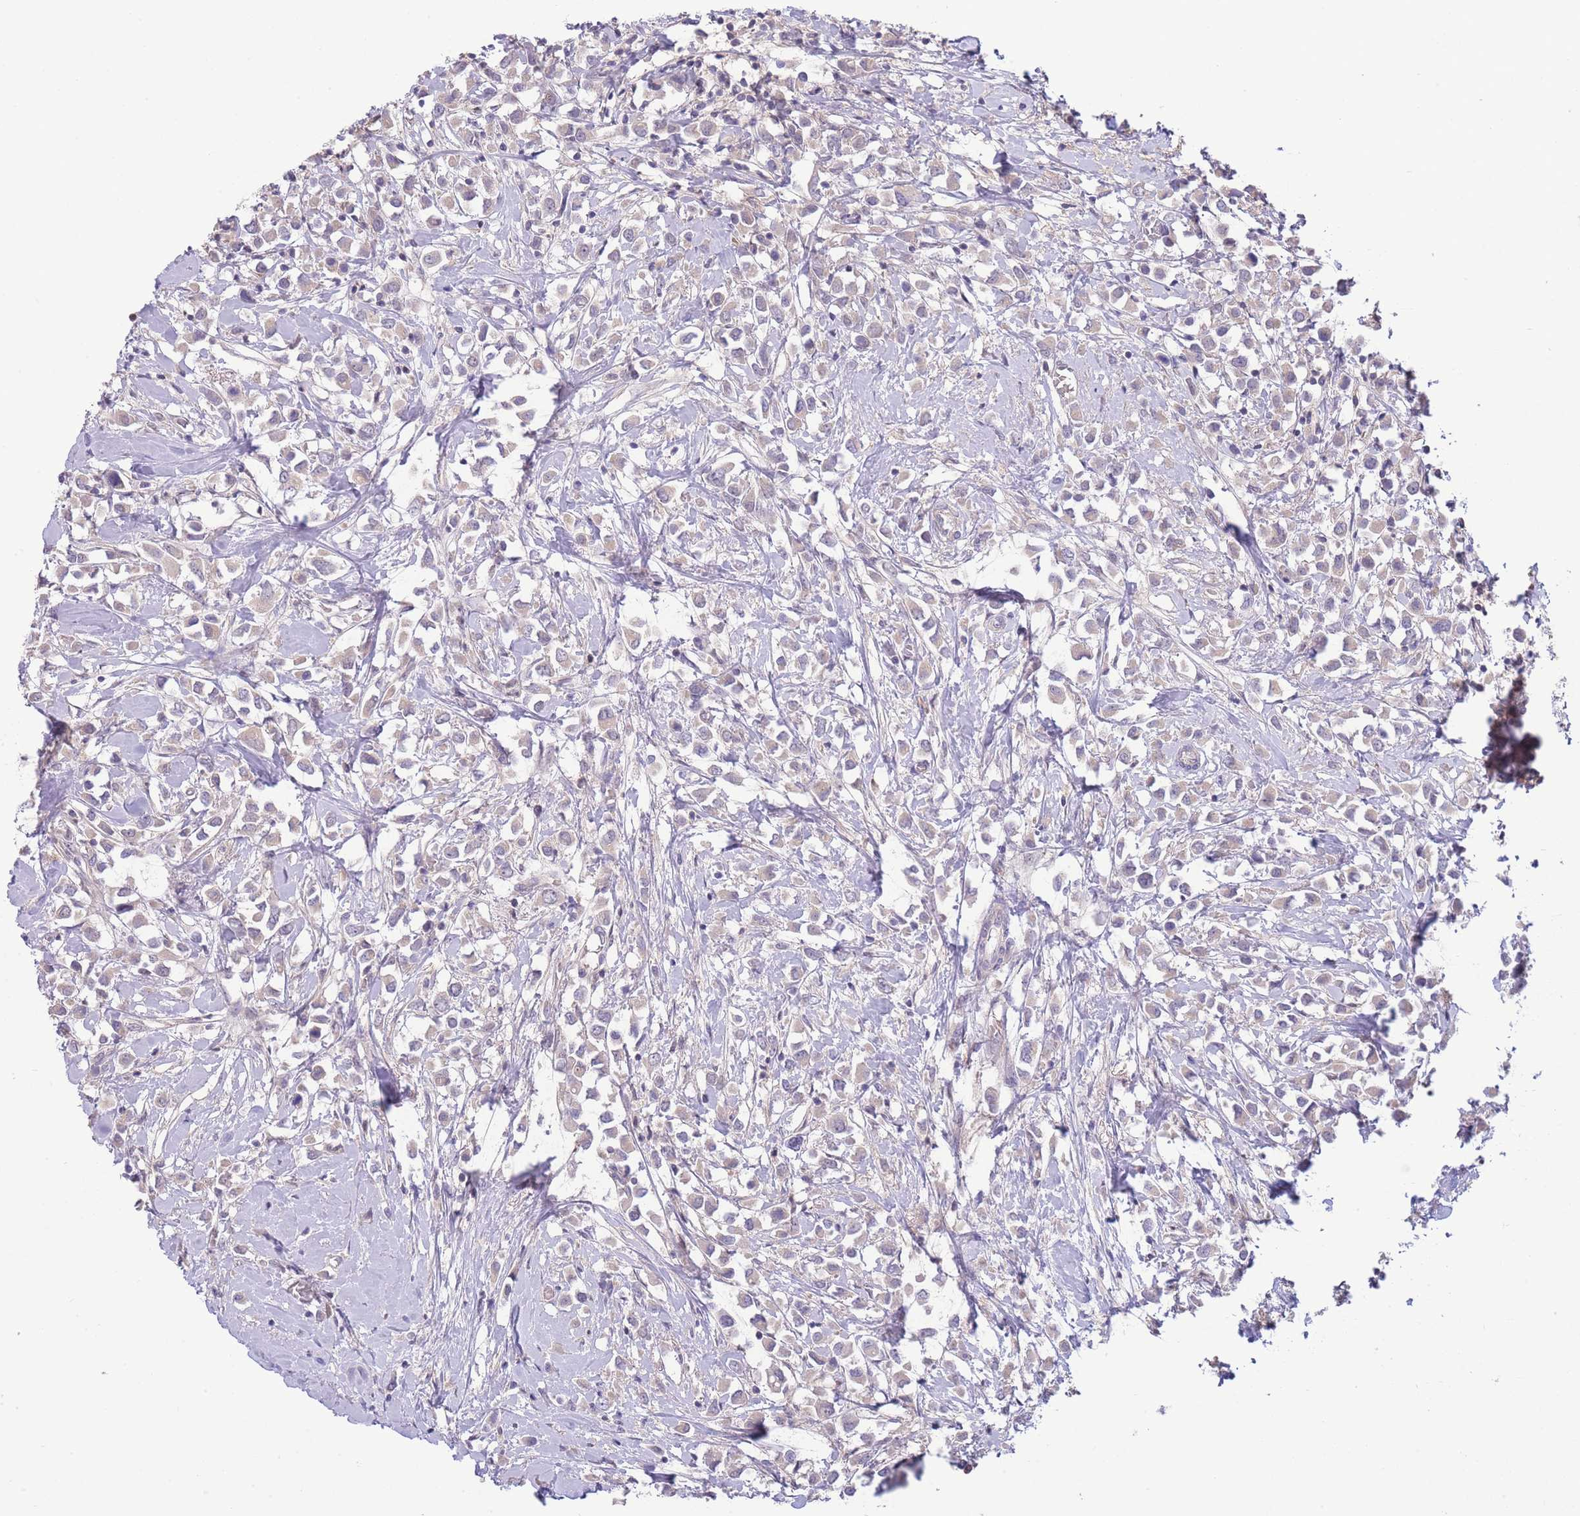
{"staining": {"intensity": "weak", "quantity": "<25%", "location": "cytoplasmic/membranous"}, "tissue": "breast cancer", "cell_type": "Tumor cells", "image_type": "cancer", "snomed": [{"axis": "morphology", "description": "Duct carcinoma"}, {"axis": "topography", "description": "Breast"}], "caption": "Immunohistochemistry (IHC) of human breast cancer displays no staining in tumor cells. (Brightfield microscopy of DAB (3,3'-diaminobenzidine) immunohistochemistry at high magnification).", "gene": "ZNF304", "patient": {"sex": "female", "age": 61}}